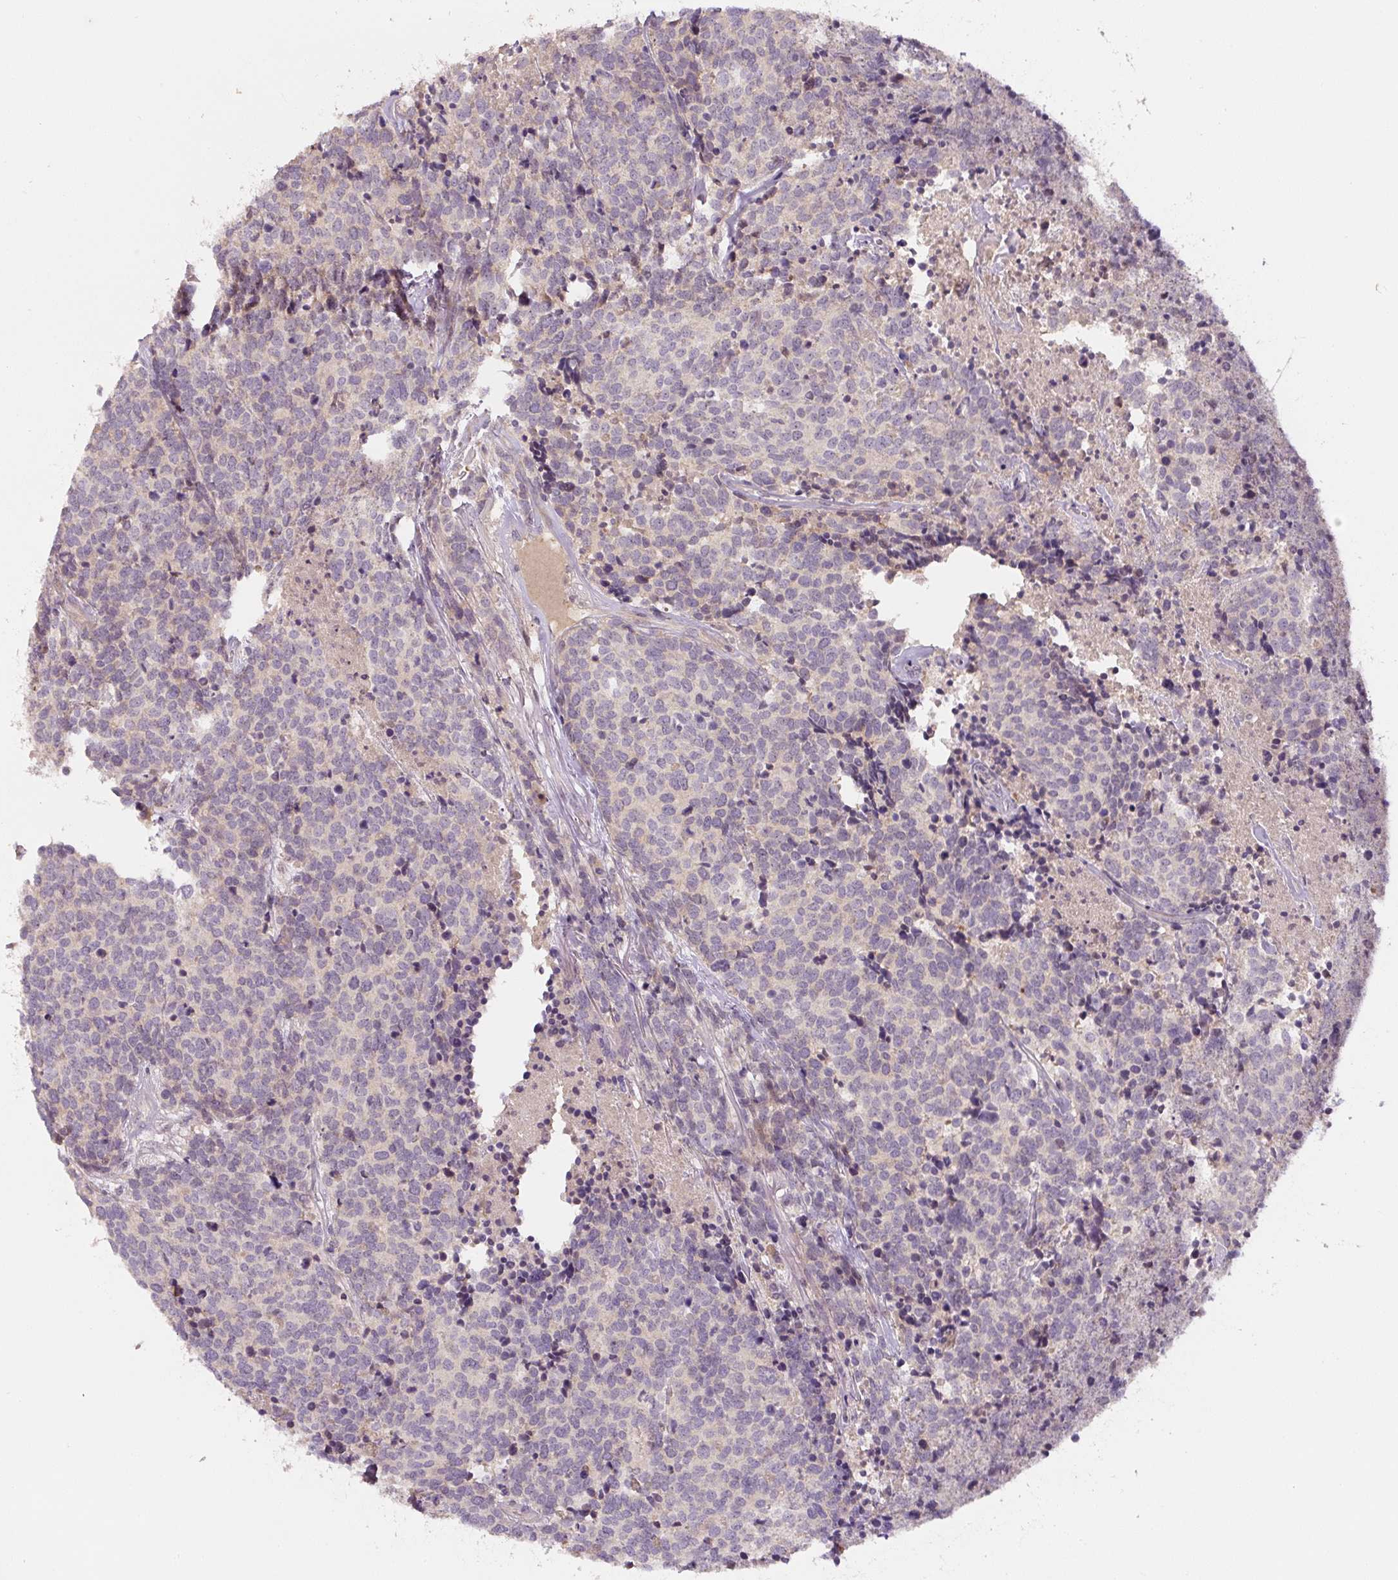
{"staining": {"intensity": "negative", "quantity": "none", "location": "none"}, "tissue": "carcinoid", "cell_type": "Tumor cells", "image_type": "cancer", "snomed": [{"axis": "morphology", "description": "Carcinoid, malignant, NOS"}, {"axis": "topography", "description": "Skin"}], "caption": "High power microscopy histopathology image of an IHC image of carcinoid (malignant), revealing no significant staining in tumor cells.", "gene": "PWWP3B", "patient": {"sex": "female", "age": 79}}